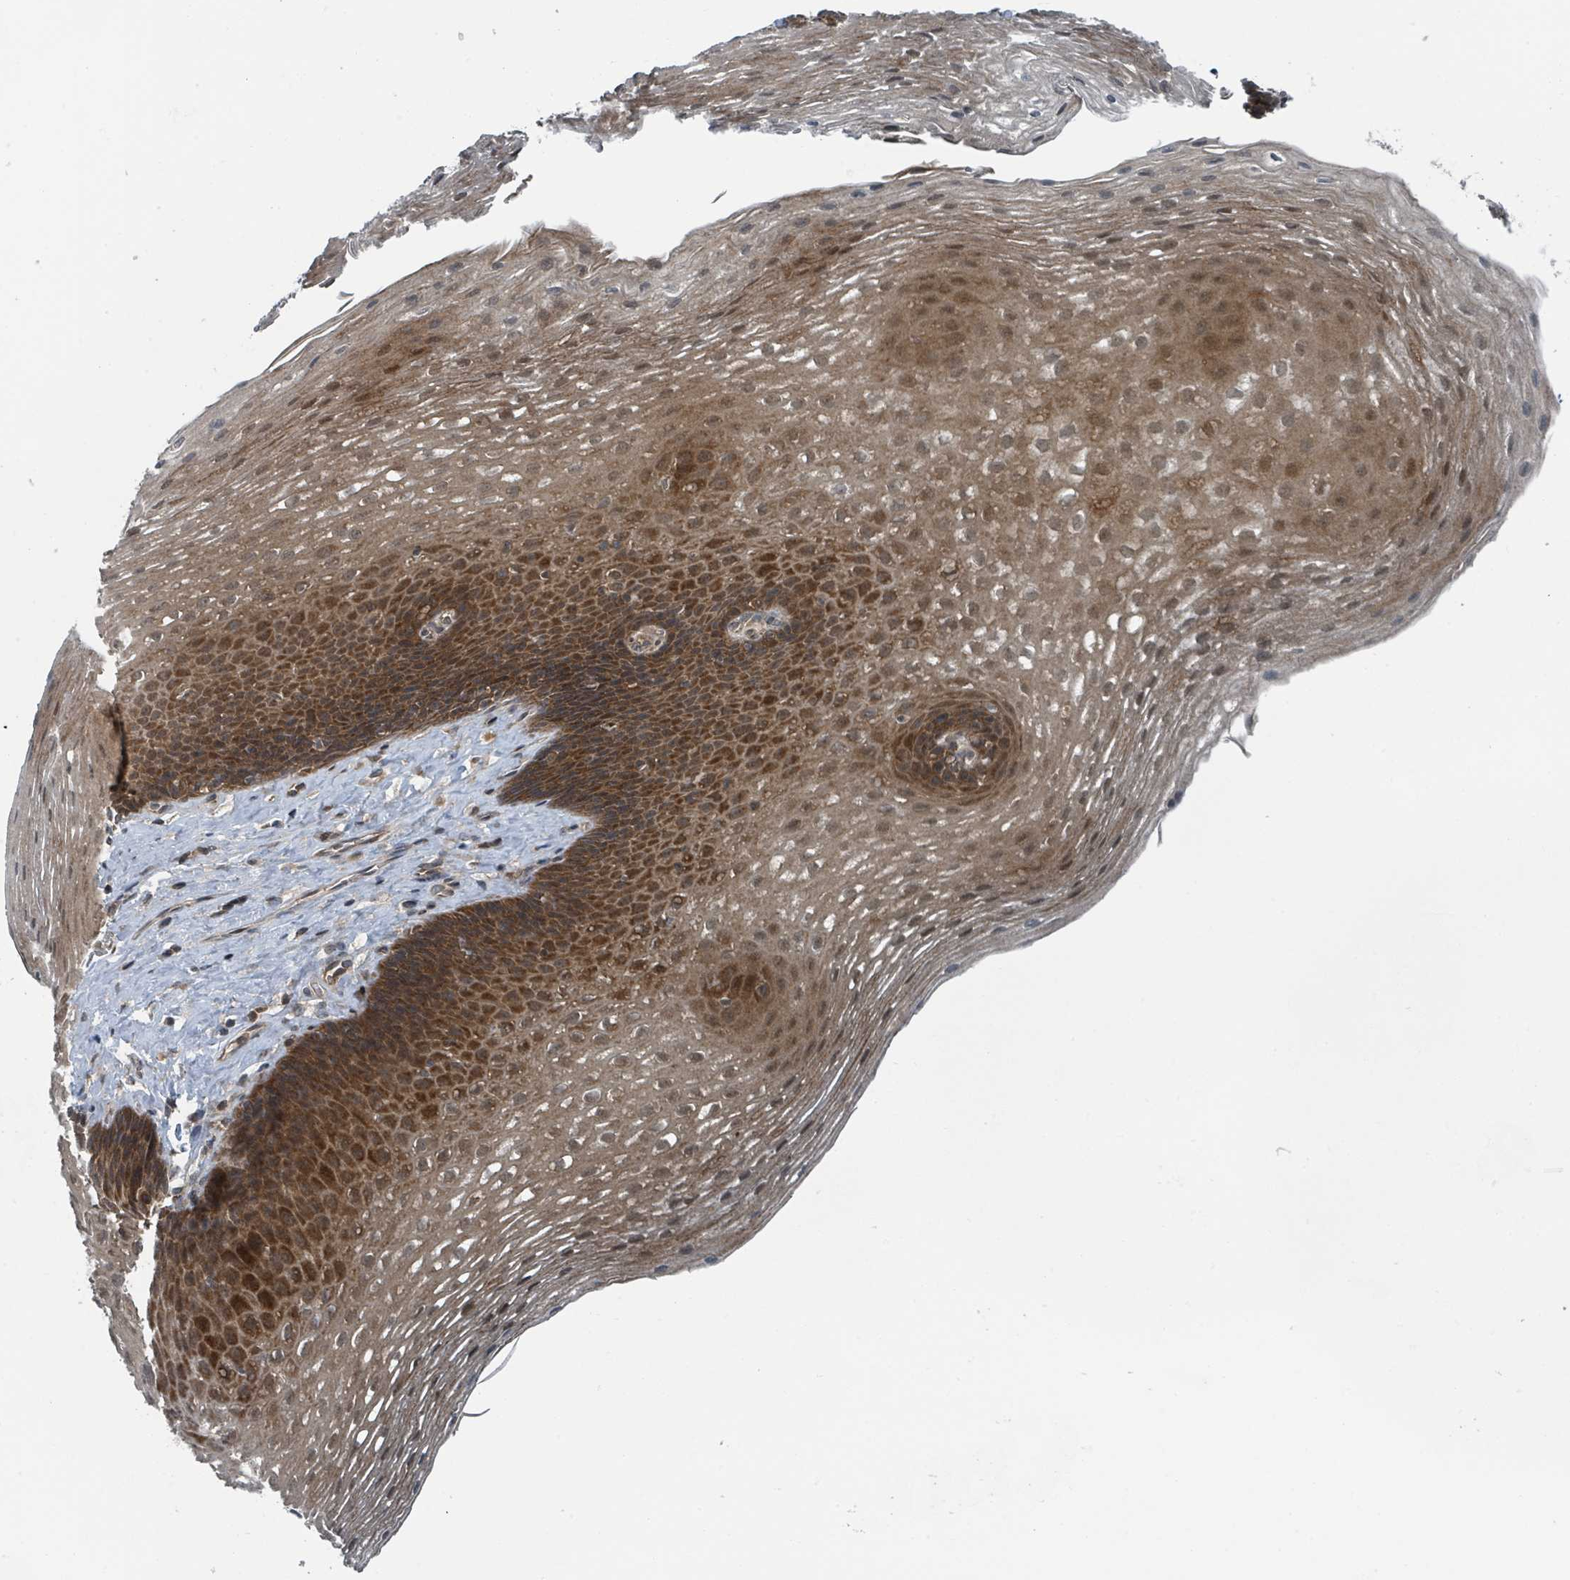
{"staining": {"intensity": "strong", "quantity": "25%-75%", "location": "cytoplasmic/membranous,nuclear"}, "tissue": "esophagus", "cell_type": "Squamous epithelial cells", "image_type": "normal", "snomed": [{"axis": "morphology", "description": "Normal tissue, NOS"}, {"axis": "topography", "description": "Esophagus"}], "caption": "Squamous epithelial cells reveal strong cytoplasmic/membranous,nuclear positivity in approximately 25%-75% of cells in benign esophagus. The staining was performed using DAB to visualize the protein expression in brown, while the nuclei were stained in blue with hematoxylin (Magnification: 20x).", "gene": "GOLGA7B", "patient": {"sex": "female", "age": 66}}